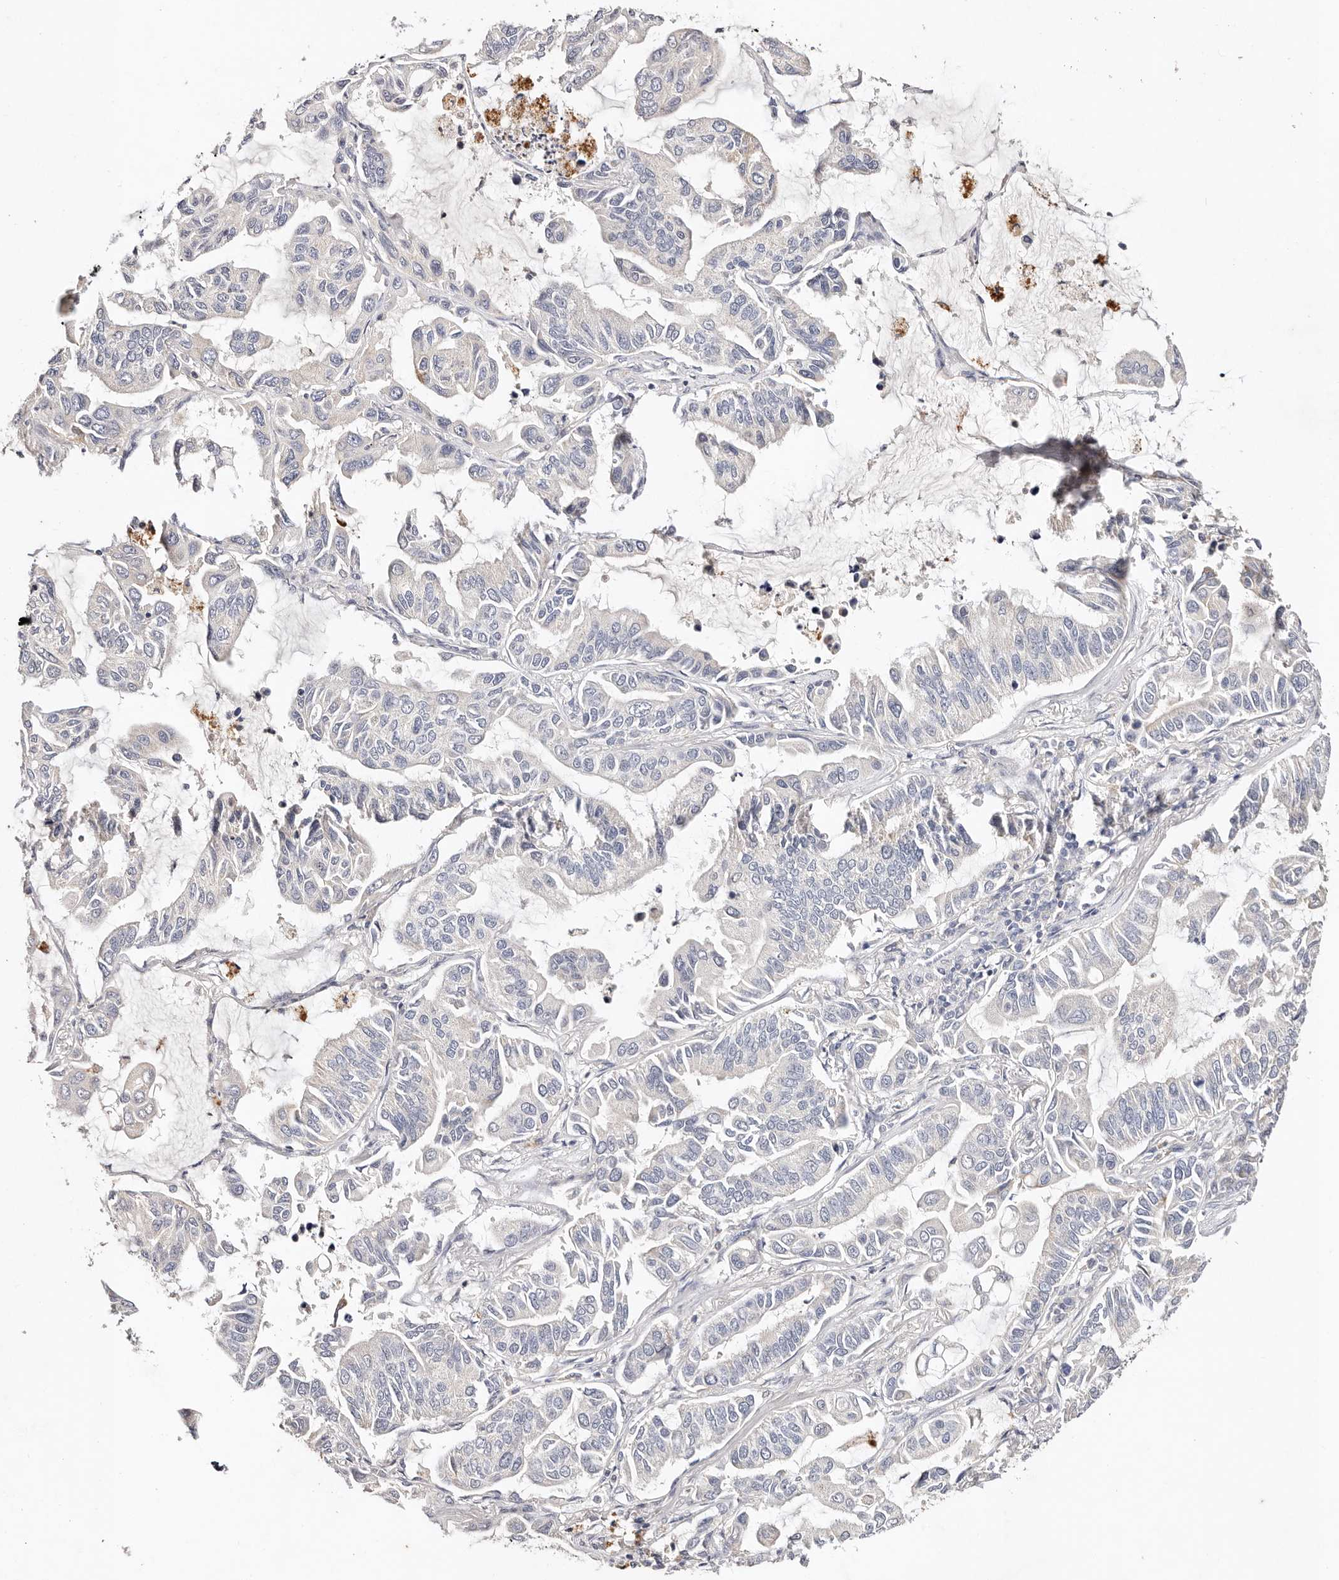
{"staining": {"intensity": "negative", "quantity": "none", "location": "none"}, "tissue": "lung cancer", "cell_type": "Tumor cells", "image_type": "cancer", "snomed": [{"axis": "morphology", "description": "Adenocarcinoma, NOS"}, {"axis": "topography", "description": "Lung"}], "caption": "The image shows no staining of tumor cells in lung cancer.", "gene": "VIPAS39", "patient": {"sex": "male", "age": 64}}